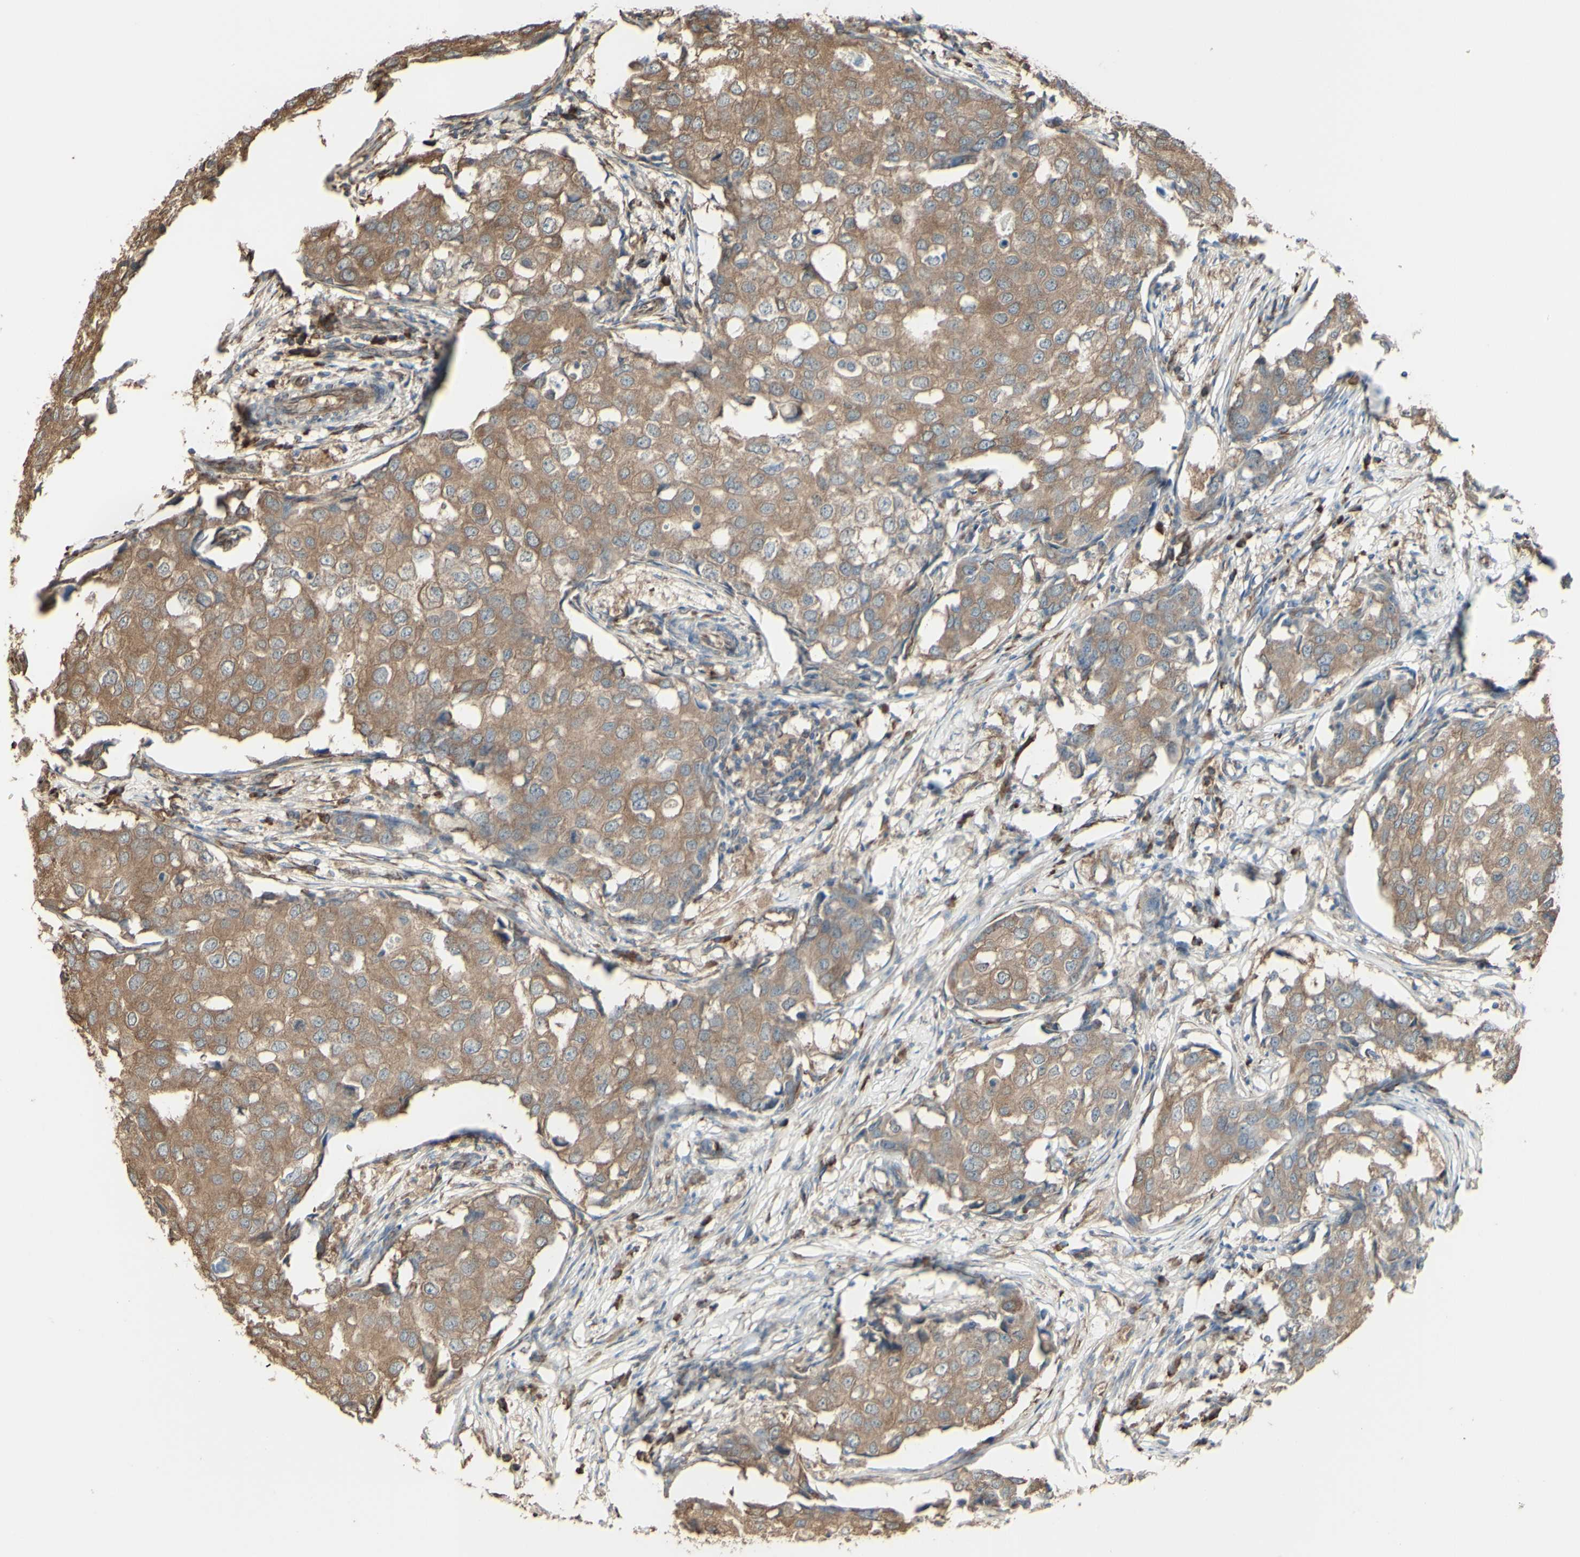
{"staining": {"intensity": "moderate", "quantity": ">75%", "location": "cytoplasmic/membranous"}, "tissue": "breast cancer", "cell_type": "Tumor cells", "image_type": "cancer", "snomed": [{"axis": "morphology", "description": "Duct carcinoma"}, {"axis": "topography", "description": "Breast"}], "caption": "Immunohistochemistry (IHC) of human invasive ductal carcinoma (breast) demonstrates medium levels of moderate cytoplasmic/membranous positivity in about >75% of tumor cells.", "gene": "EEF1B2", "patient": {"sex": "female", "age": 27}}